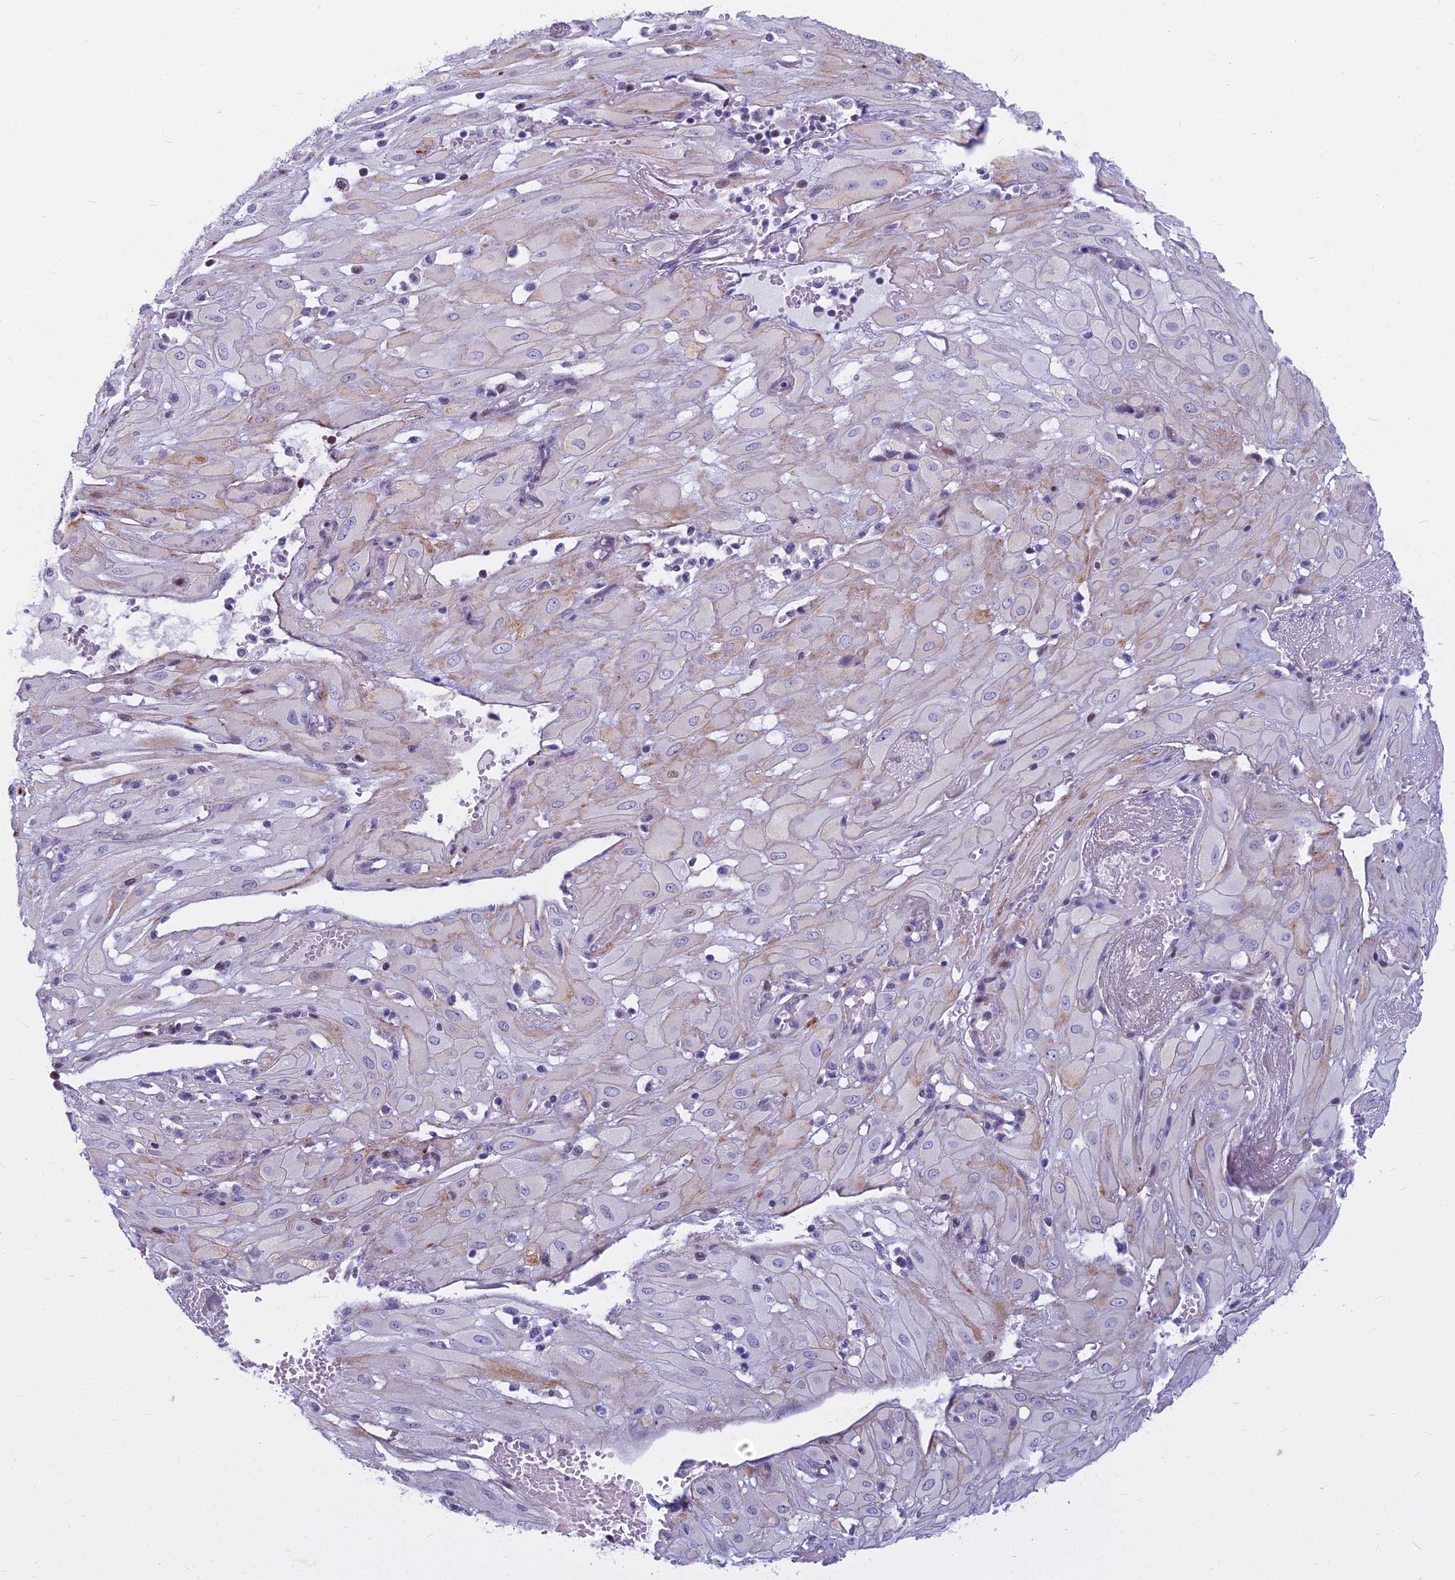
{"staining": {"intensity": "negative", "quantity": "none", "location": "none"}, "tissue": "cervical cancer", "cell_type": "Tumor cells", "image_type": "cancer", "snomed": [{"axis": "morphology", "description": "Squamous cell carcinoma, NOS"}, {"axis": "topography", "description": "Cervix"}], "caption": "Cervical cancer stained for a protein using IHC demonstrates no staining tumor cells.", "gene": "MYBPC2", "patient": {"sex": "female", "age": 36}}